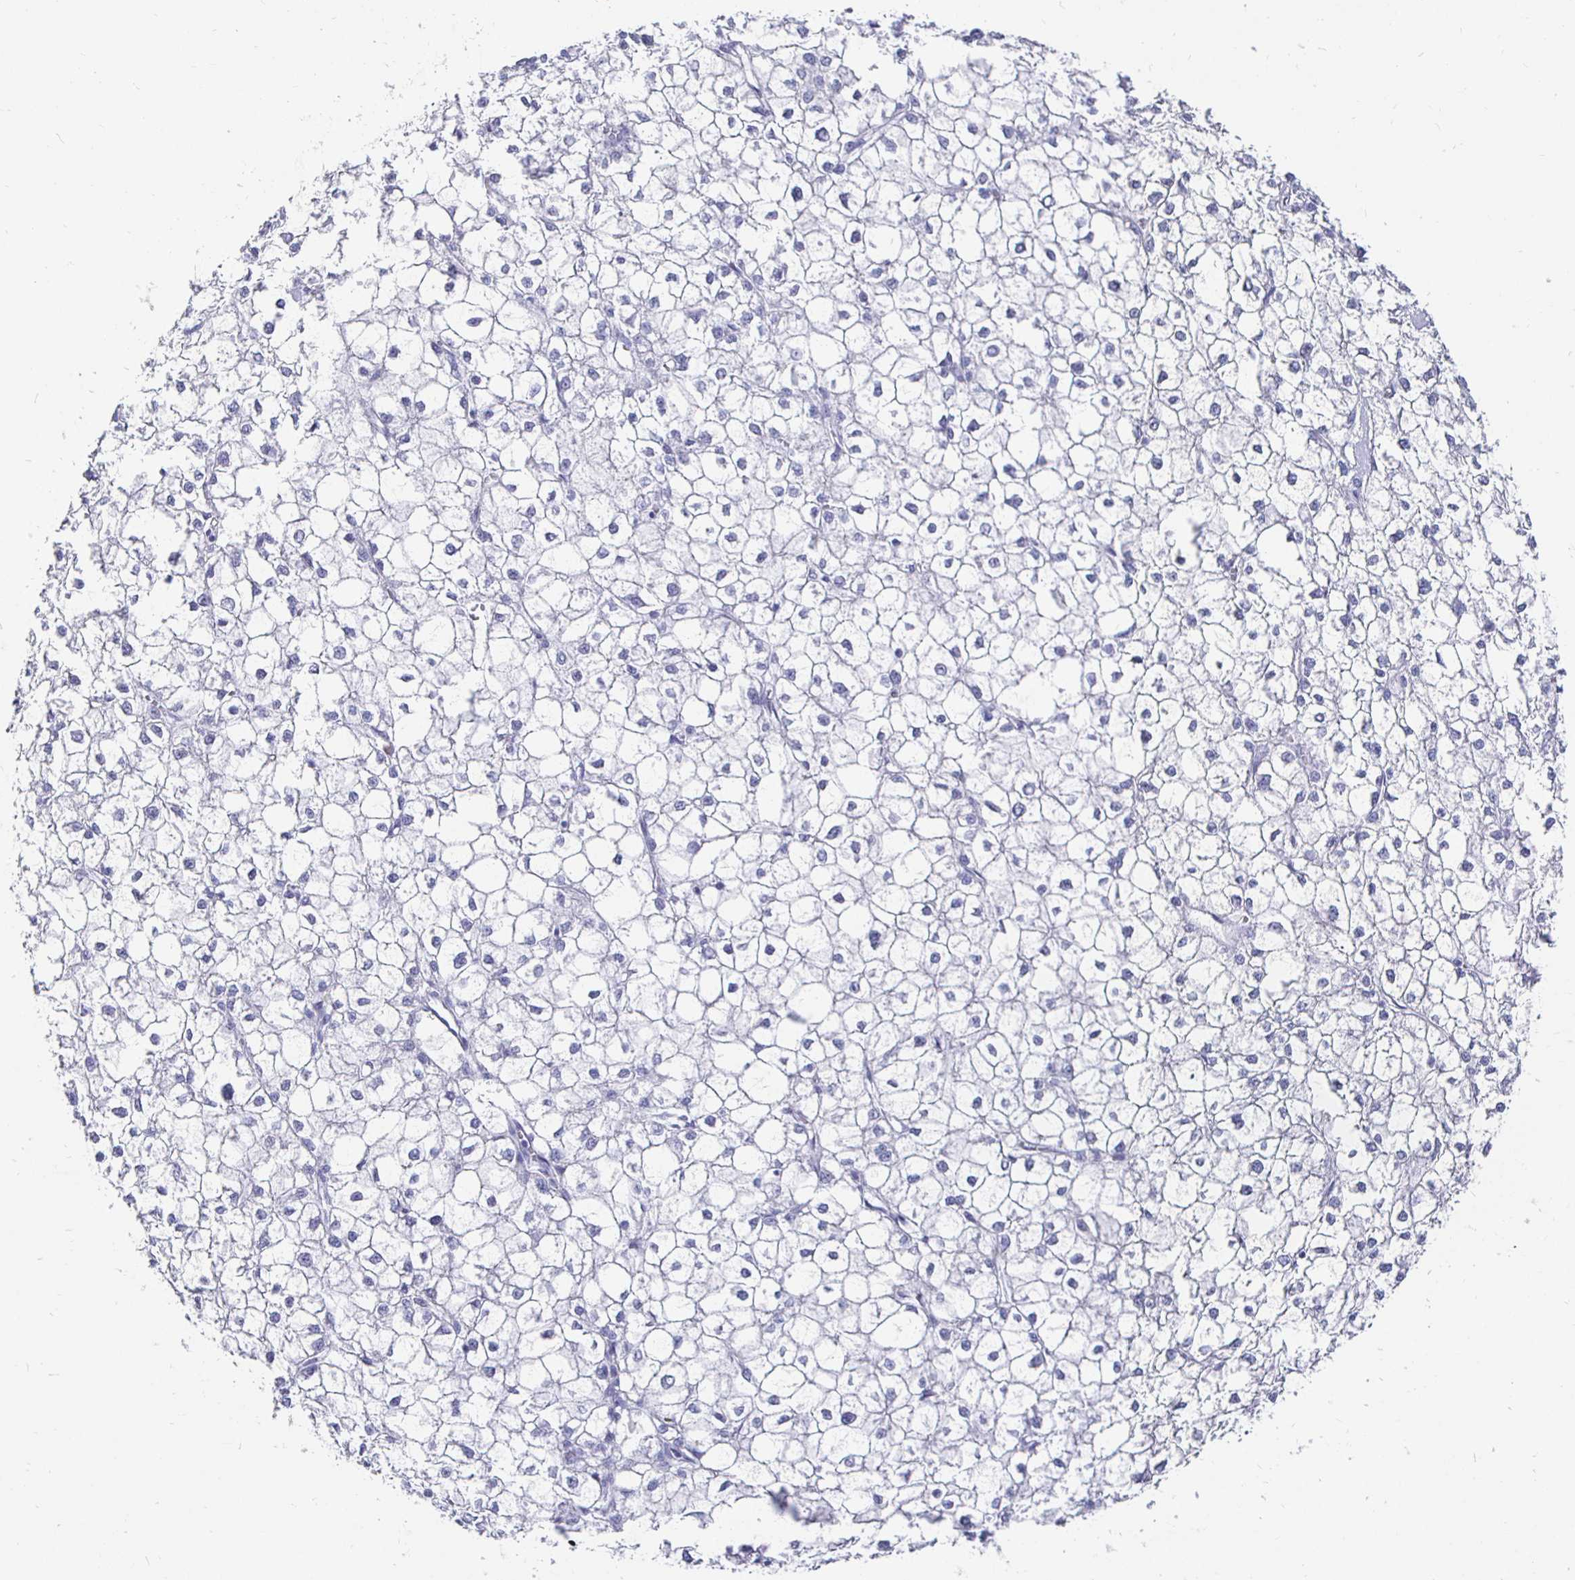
{"staining": {"intensity": "negative", "quantity": "none", "location": "none"}, "tissue": "liver cancer", "cell_type": "Tumor cells", "image_type": "cancer", "snomed": [{"axis": "morphology", "description": "Carcinoma, Hepatocellular, NOS"}, {"axis": "topography", "description": "Liver"}], "caption": "The immunohistochemistry (IHC) image has no significant expression in tumor cells of liver hepatocellular carcinoma tissue.", "gene": "CR2", "patient": {"sex": "female", "age": 43}}